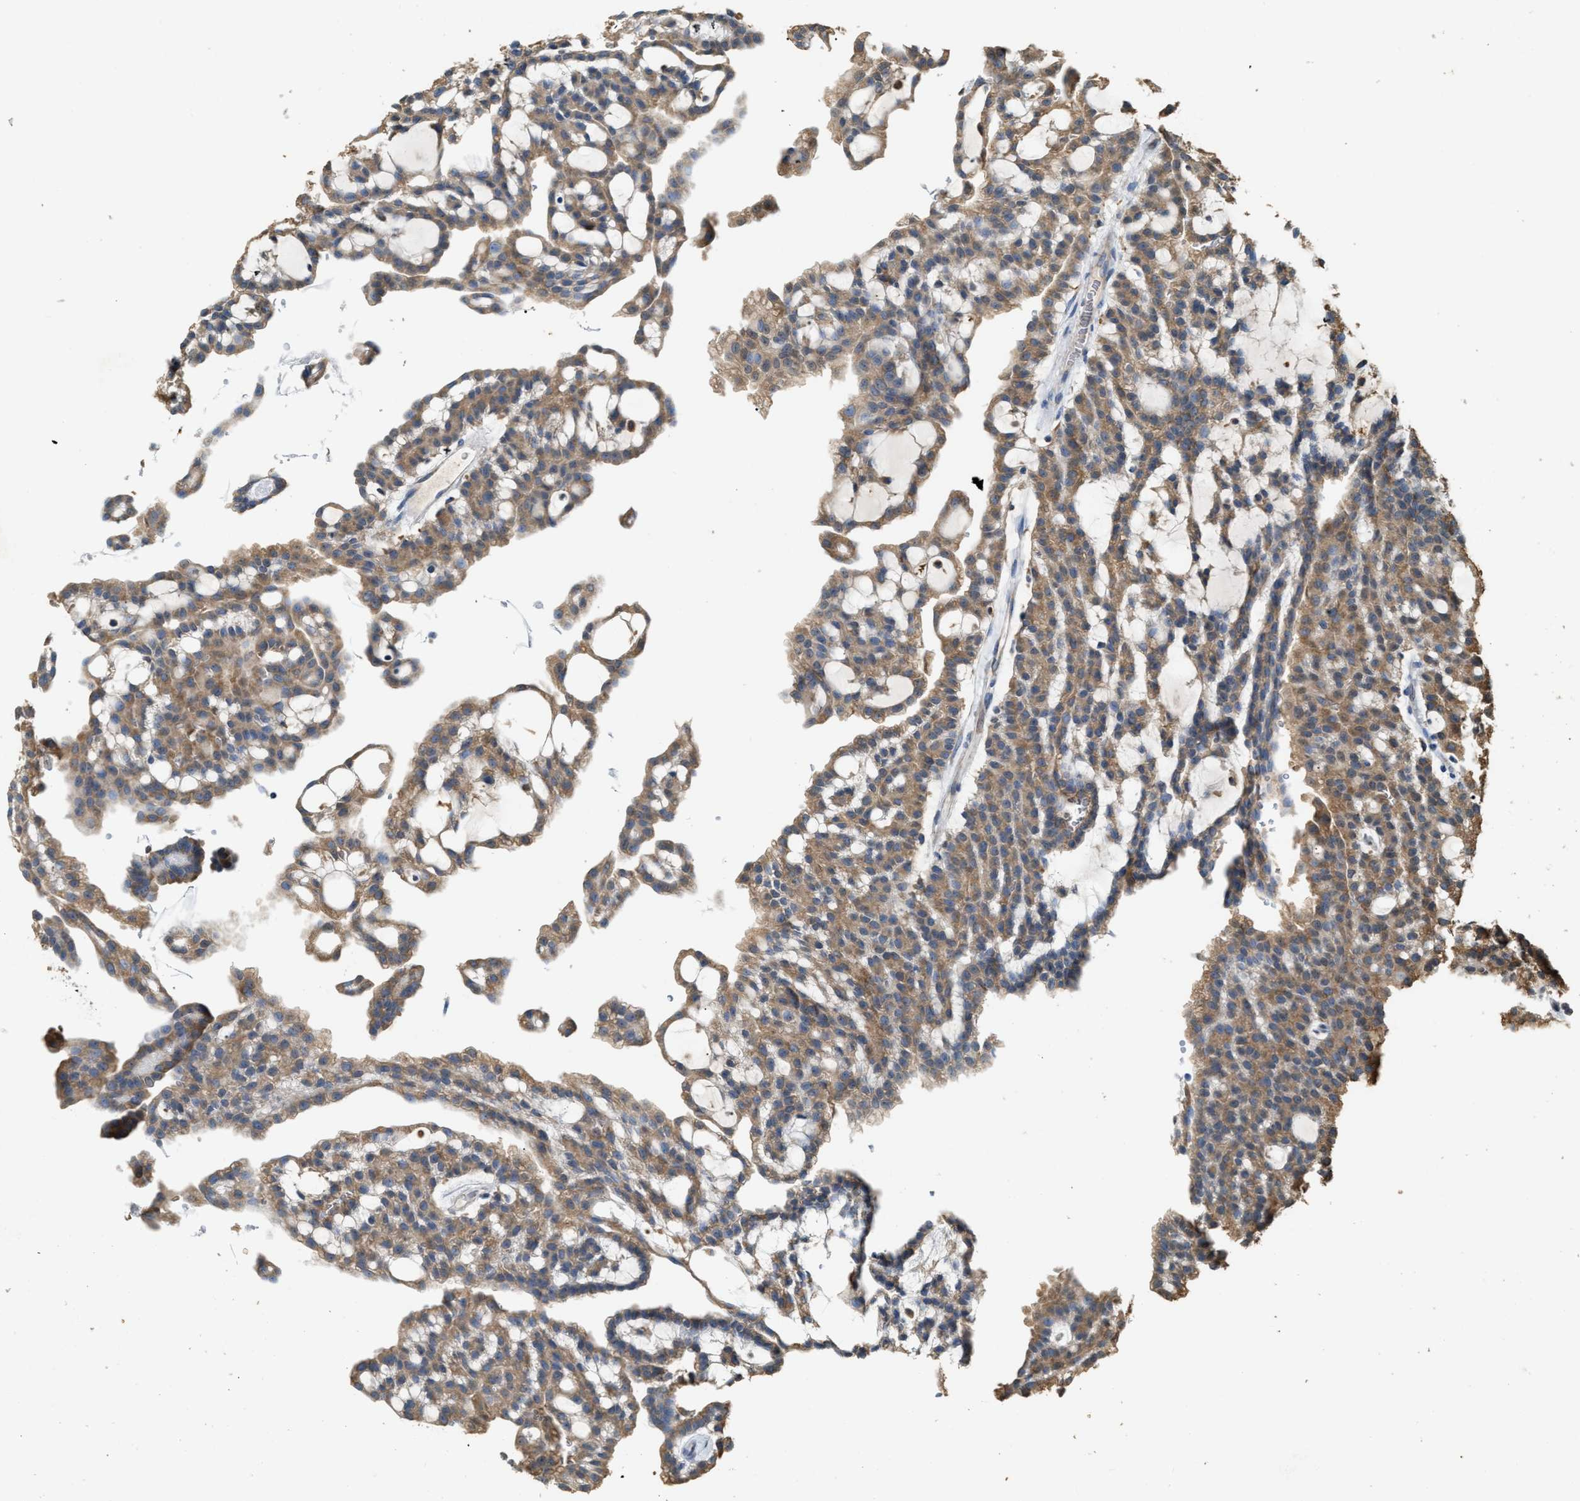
{"staining": {"intensity": "moderate", "quantity": ">75%", "location": "cytoplasmic/membranous"}, "tissue": "renal cancer", "cell_type": "Tumor cells", "image_type": "cancer", "snomed": [{"axis": "morphology", "description": "Adenocarcinoma, NOS"}, {"axis": "topography", "description": "Kidney"}], "caption": "Immunohistochemical staining of renal adenocarcinoma exhibits medium levels of moderate cytoplasmic/membranous positivity in approximately >75% of tumor cells.", "gene": "GCN1", "patient": {"sex": "male", "age": 63}}